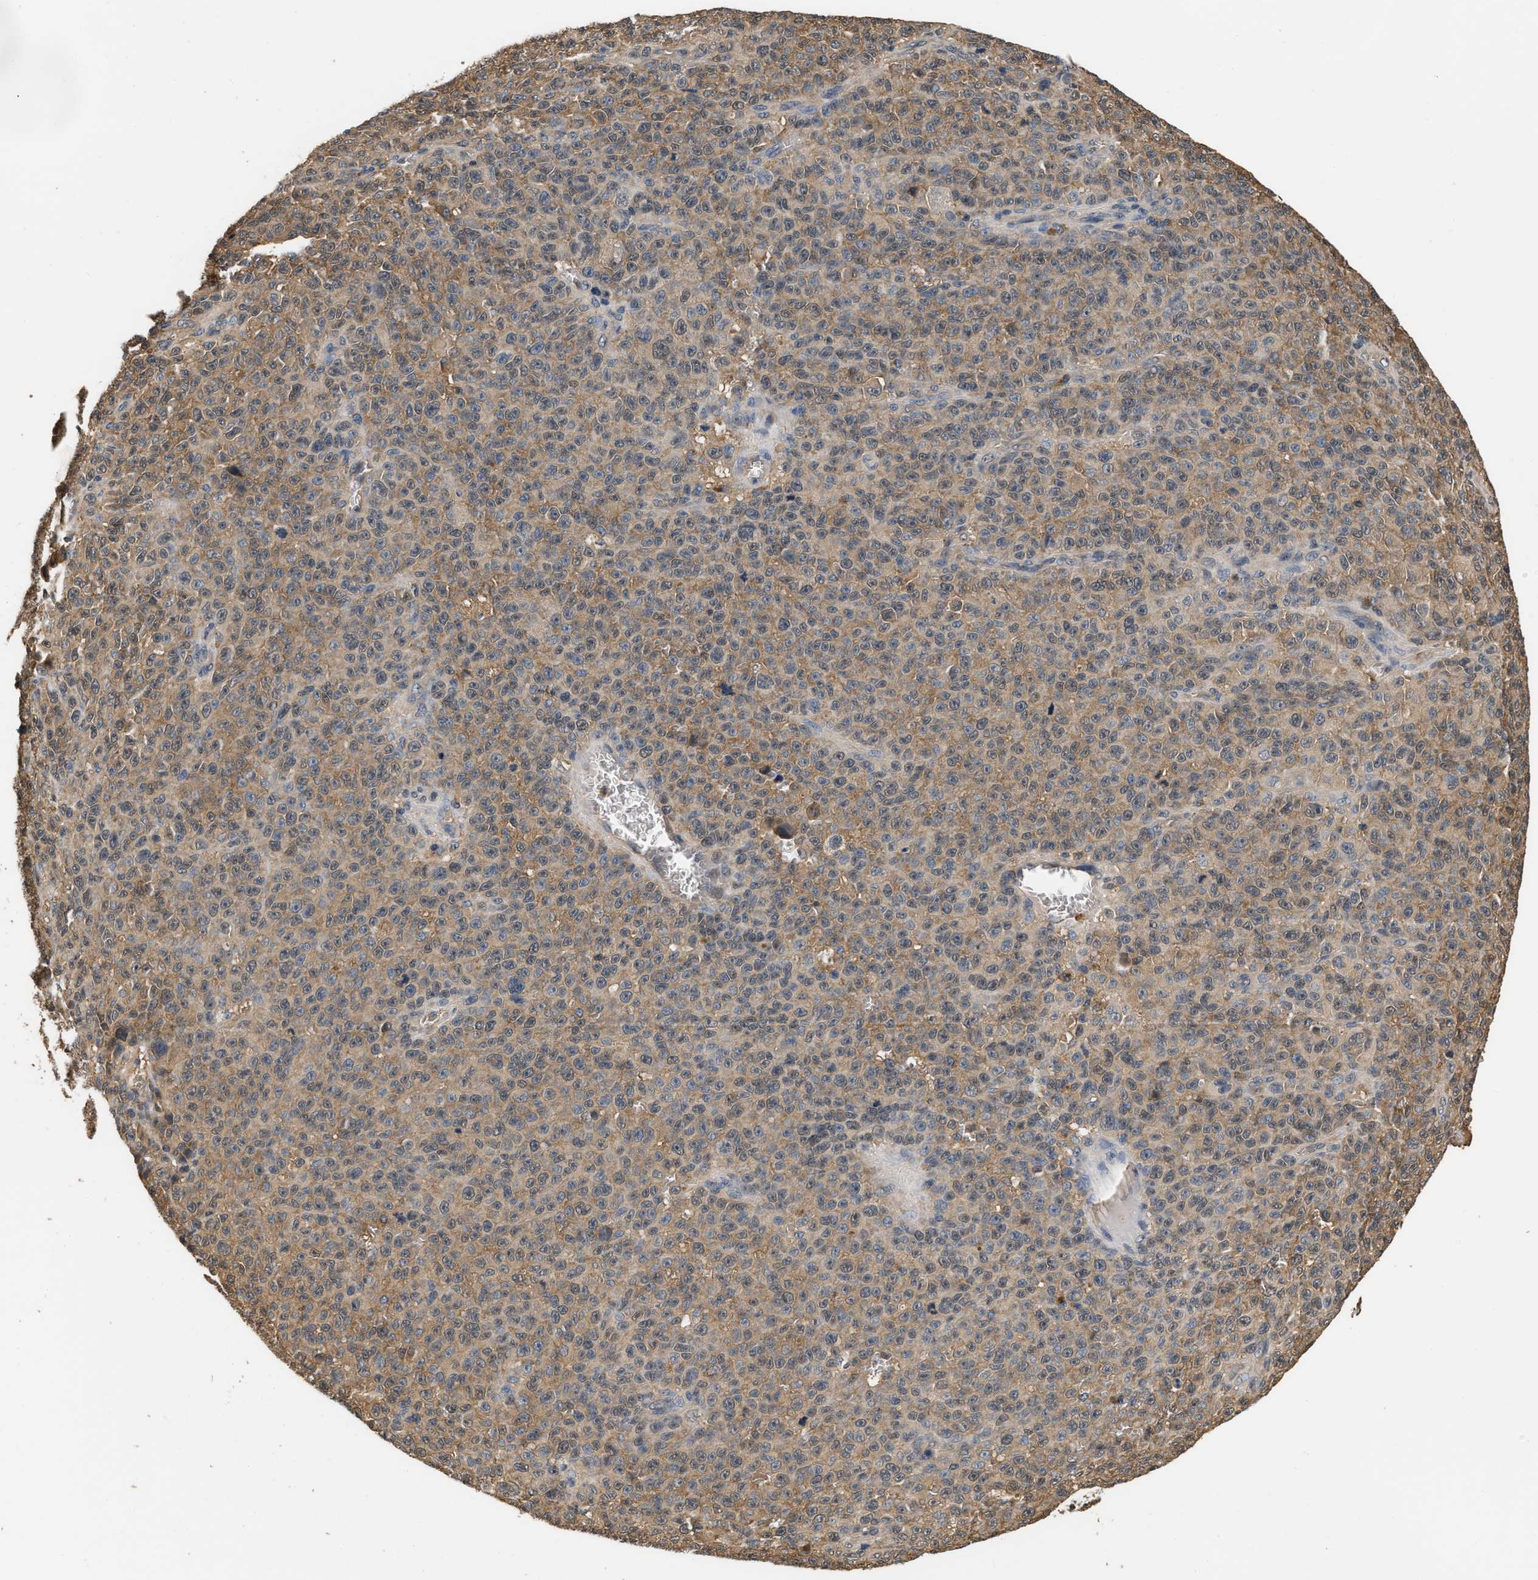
{"staining": {"intensity": "weak", "quantity": ">75%", "location": "cytoplasmic/membranous"}, "tissue": "melanoma", "cell_type": "Tumor cells", "image_type": "cancer", "snomed": [{"axis": "morphology", "description": "Malignant melanoma, NOS"}, {"axis": "topography", "description": "Skin"}], "caption": "Melanoma stained with a protein marker reveals weak staining in tumor cells.", "gene": "GPI", "patient": {"sex": "female", "age": 82}}